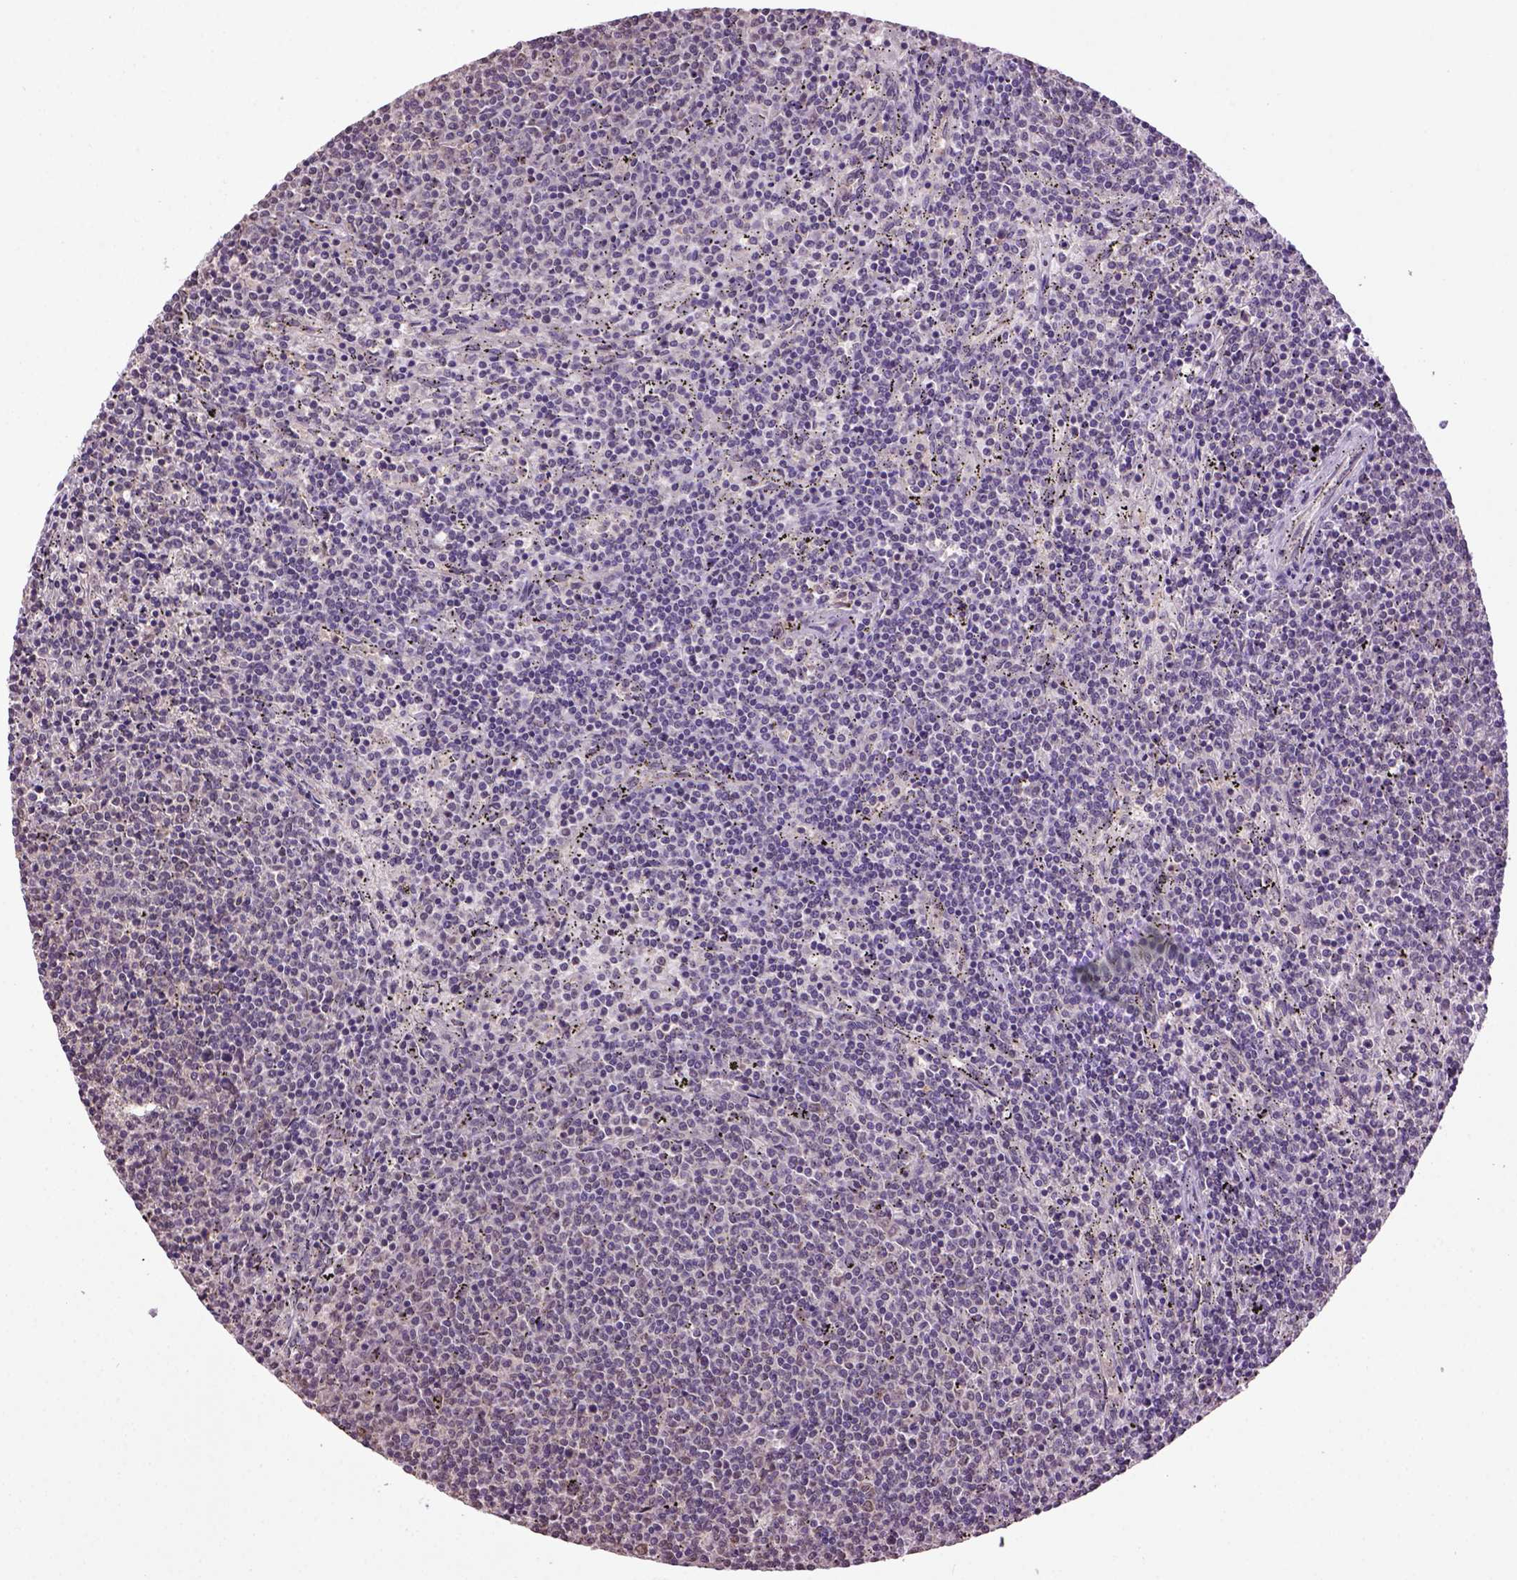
{"staining": {"intensity": "negative", "quantity": "none", "location": "none"}, "tissue": "lymphoma", "cell_type": "Tumor cells", "image_type": "cancer", "snomed": [{"axis": "morphology", "description": "Malignant lymphoma, non-Hodgkin's type, Low grade"}, {"axis": "topography", "description": "Spleen"}], "caption": "IHC micrograph of neoplastic tissue: human lymphoma stained with DAB exhibits no significant protein expression in tumor cells.", "gene": "WDR17", "patient": {"sex": "female", "age": 50}}